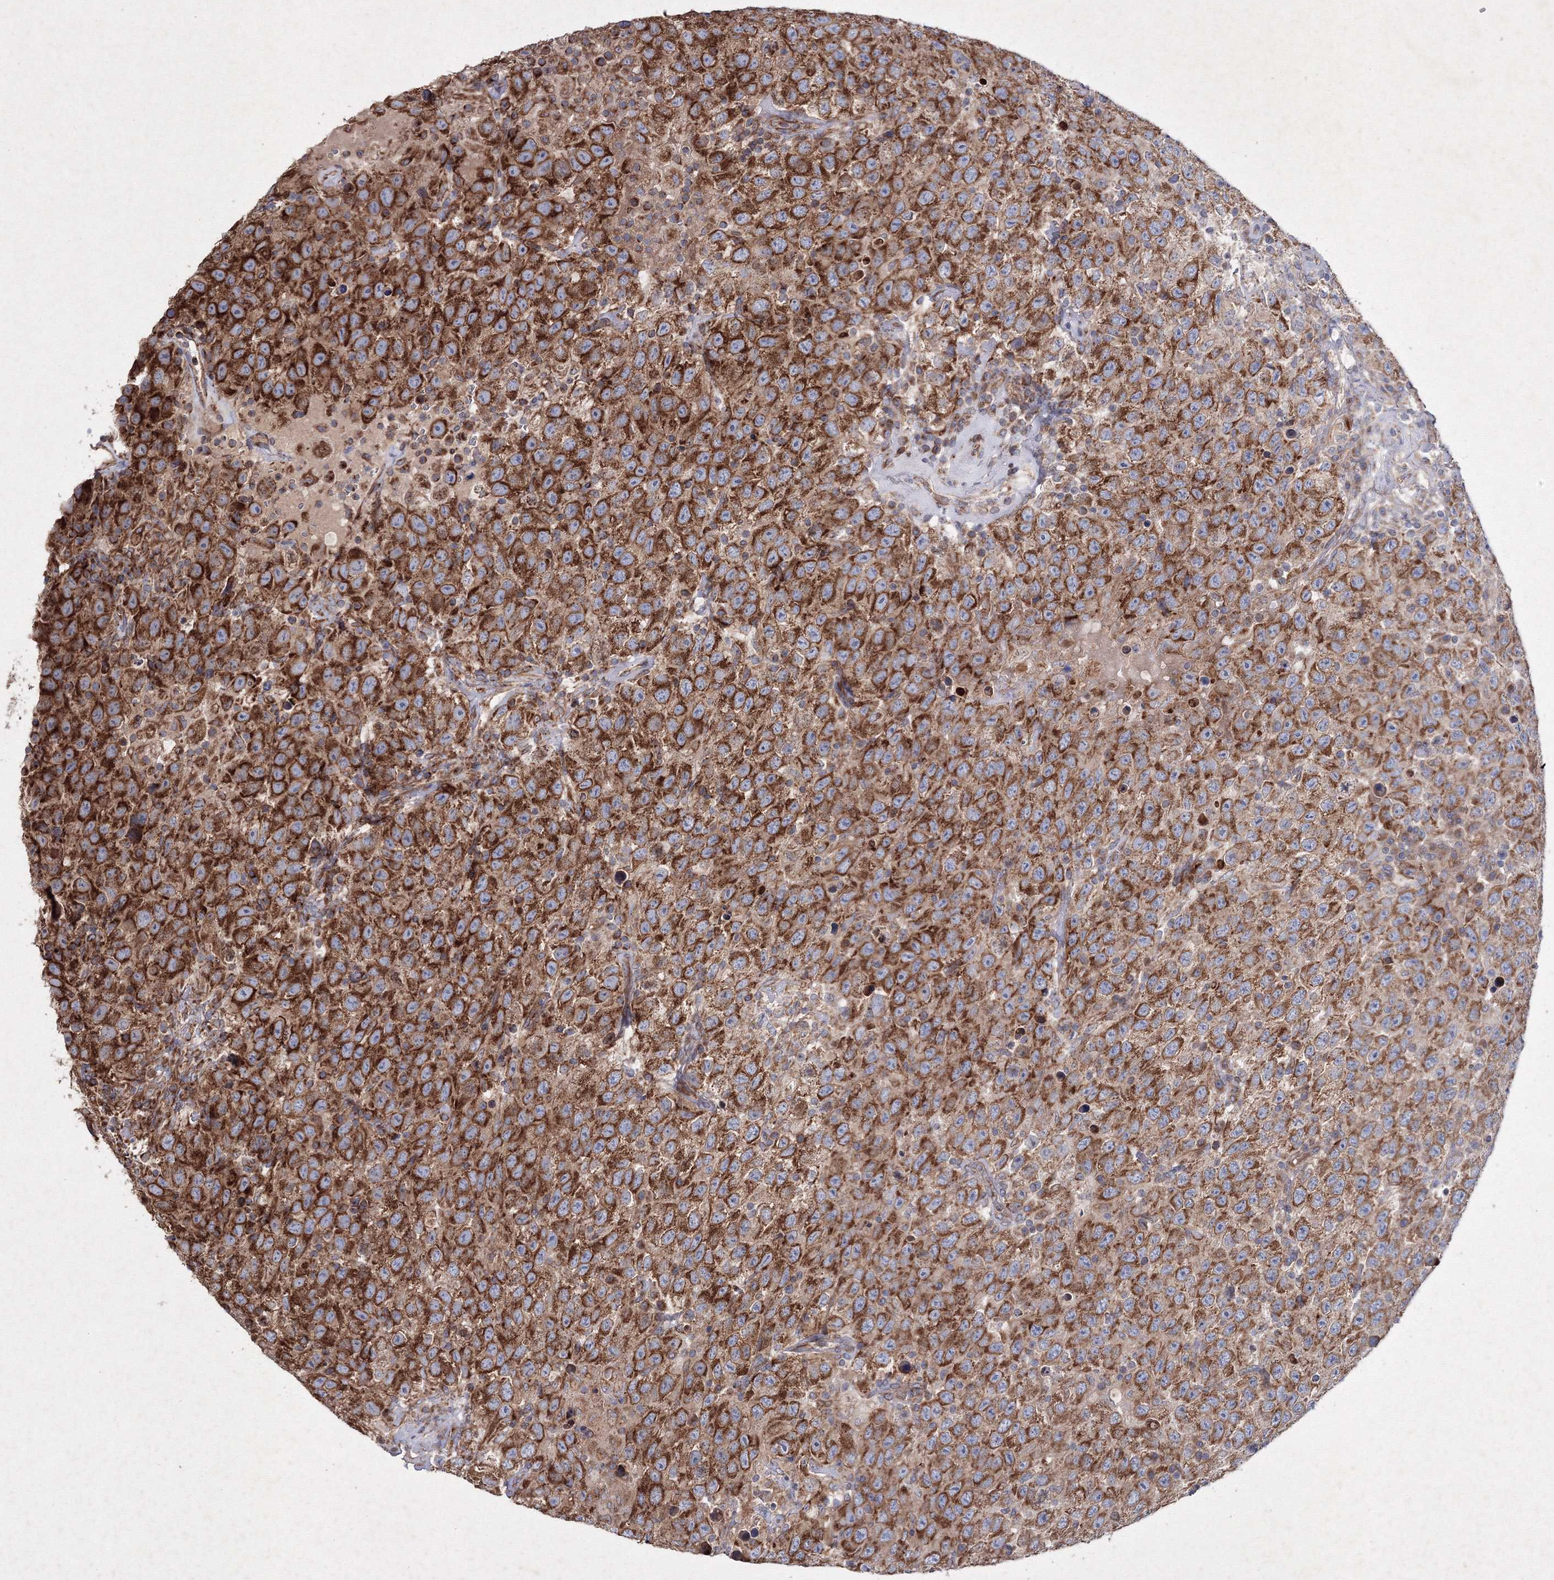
{"staining": {"intensity": "strong", "quantity": ">75%", "location": "cytoplasmic/membranous"}, "tissue": "testis cancer", "cell_type": "Tumor cells", "image_type": "cancer", "snomed": [{"axis": "morphology", "description": "Seminoma, NOS"}, {"axis": "topography", "description": "Testis"}], "caption": "The immunohistochemical stain labels strong cytoplasmic/membranous positivity in tumor cells of seminoma (testis) tissue.", "gene": "GFM1", "patient": {"sex": "male", "age": 41}}